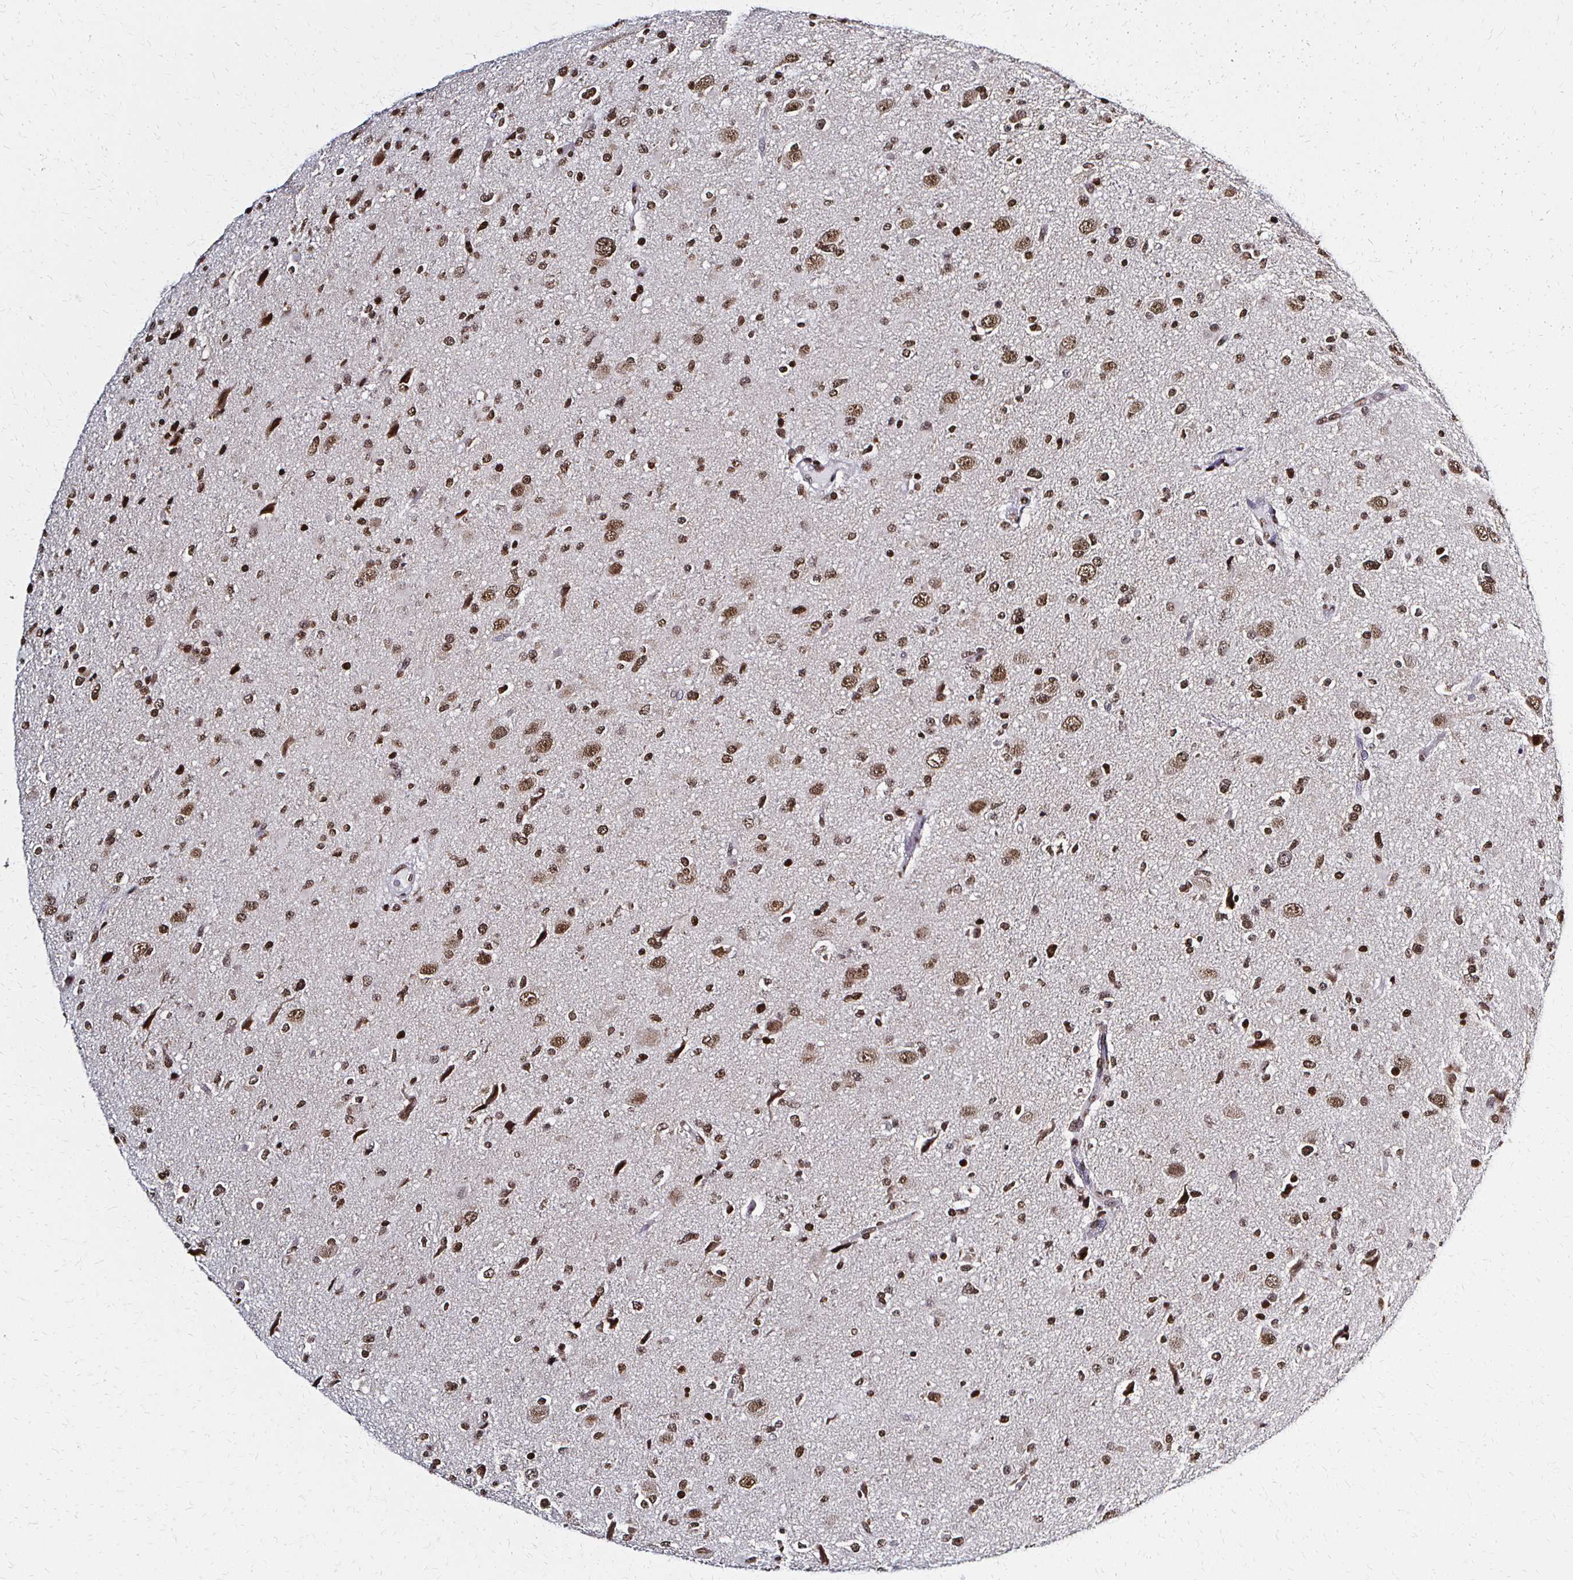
{"staining": {"intensity": "moderate", "quantity": ">75%", "location": "nuclear"}, "tissue": "glioma", "cell_type": "Tumor cells", "image_type": "cancer", "snomed": [{"axis": "morphology", "description": "Glioma, malignant, Low grade"}, {"axis": "topography", "description": "Brain"}], "caption": "An image showing moderate nuclear staining in approximately >75% of tumor cells in glioma, as visualized by brown immunohistochemical staining.", "gene": "HOXA9", "patient": {"sex": "female", "age": 32}}